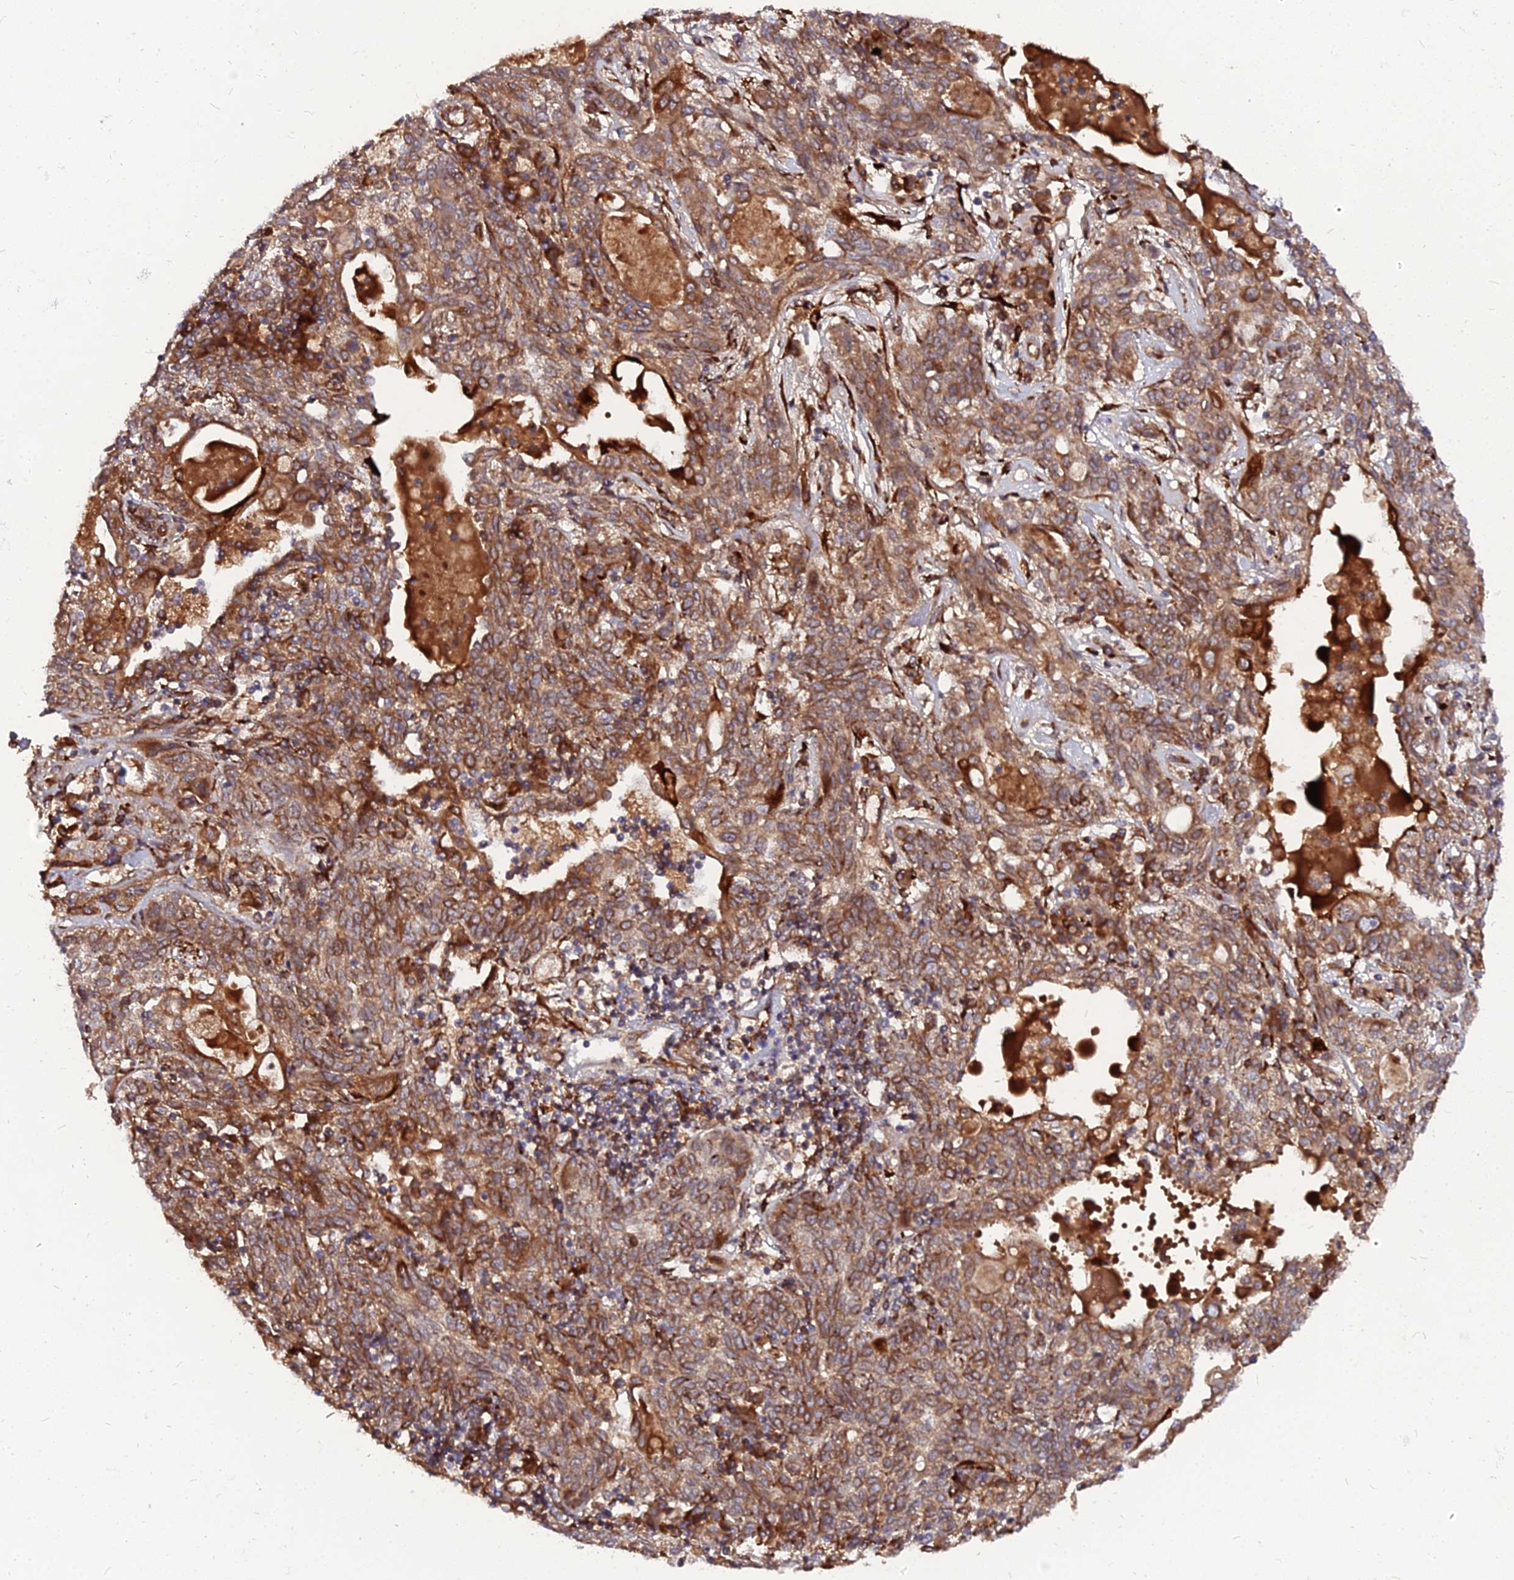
{"staining": {"intensity": "moderate", "quantity": ">75%", "location": "cytoplasmic/membranous"}, "tissue": "lung cancer", "cell_type": "Tumor cells", "image_type": "cancer", "snomed": [{"axis": "morphology", "description": "Squamous cell carcinoma, NOS"}, {"axis": "topography", "description": "Lung"}], "caption": "This histopathology image reveals immunohistochemistry (IHC) staining of lung squamous cell carcinoma, with medium moderate cytoplasmic/membranous expression in approximately >75% of tumor cells.", "gene": "PDE4D", "patient": {"sex": "female", "age": 70}}